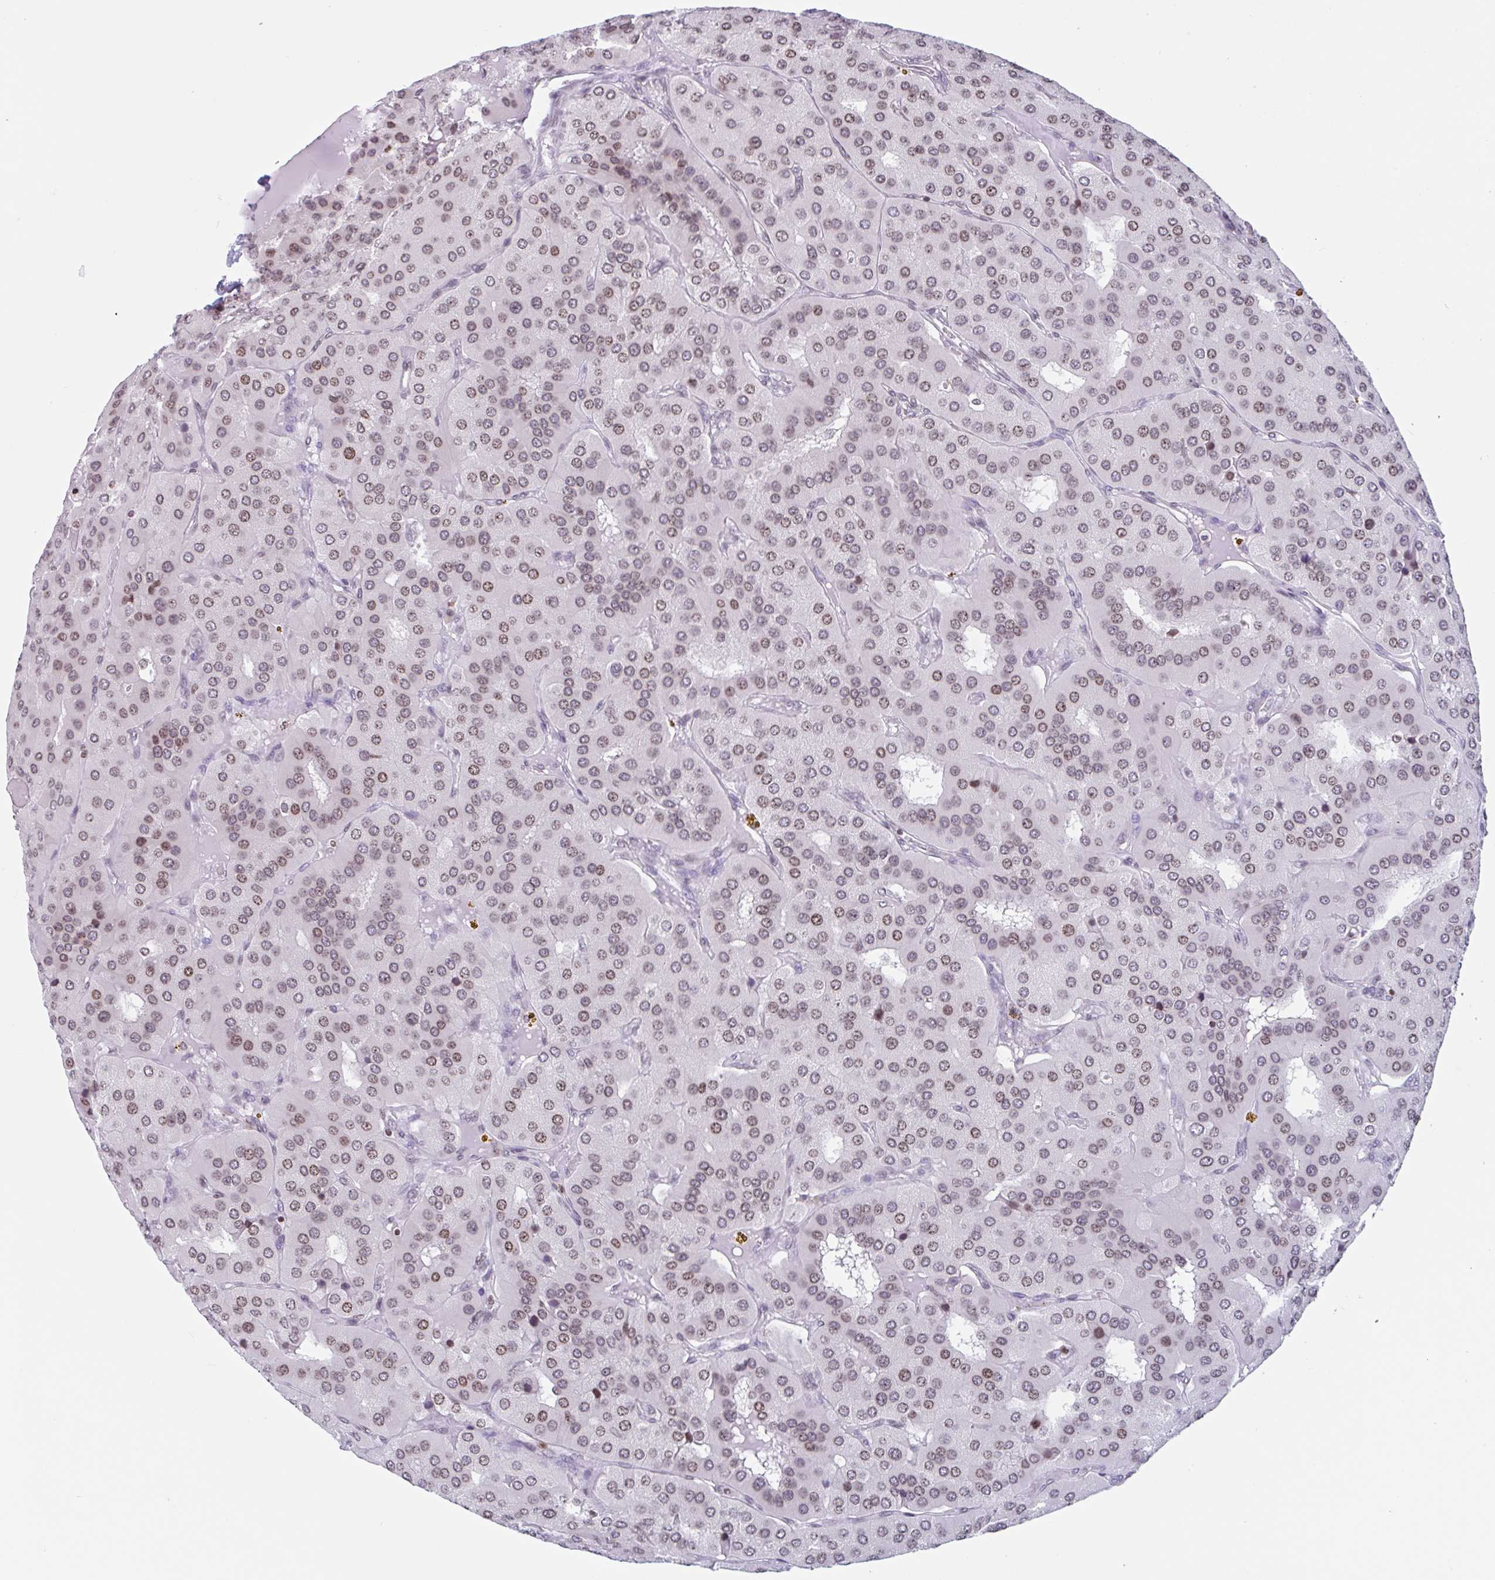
{"staining": {"intensity": "weak", "quantity": ">75%", "location": "nuclear"}, "tissue": "parathyroid gland", "cell_type": "Glandular cells", "image_type": "normal", "snomed": [{"axis": "morphology", "description": "Normal tissue, NOS"}, {"axis": "morphology", "description": "Adenoma, NOS"}, {"axis": "topography", "description": "Parathyroid gland"}], "caption": "Immunohistochemistry (IHC) of unremarkable human parathyroid gland reveals low levels of weak nuclear staining in approximately >75% of glandular cells. Nuclei are stained in blue.", "gene": "NOL6", "patient": {"sex": "female", "age": 86}}